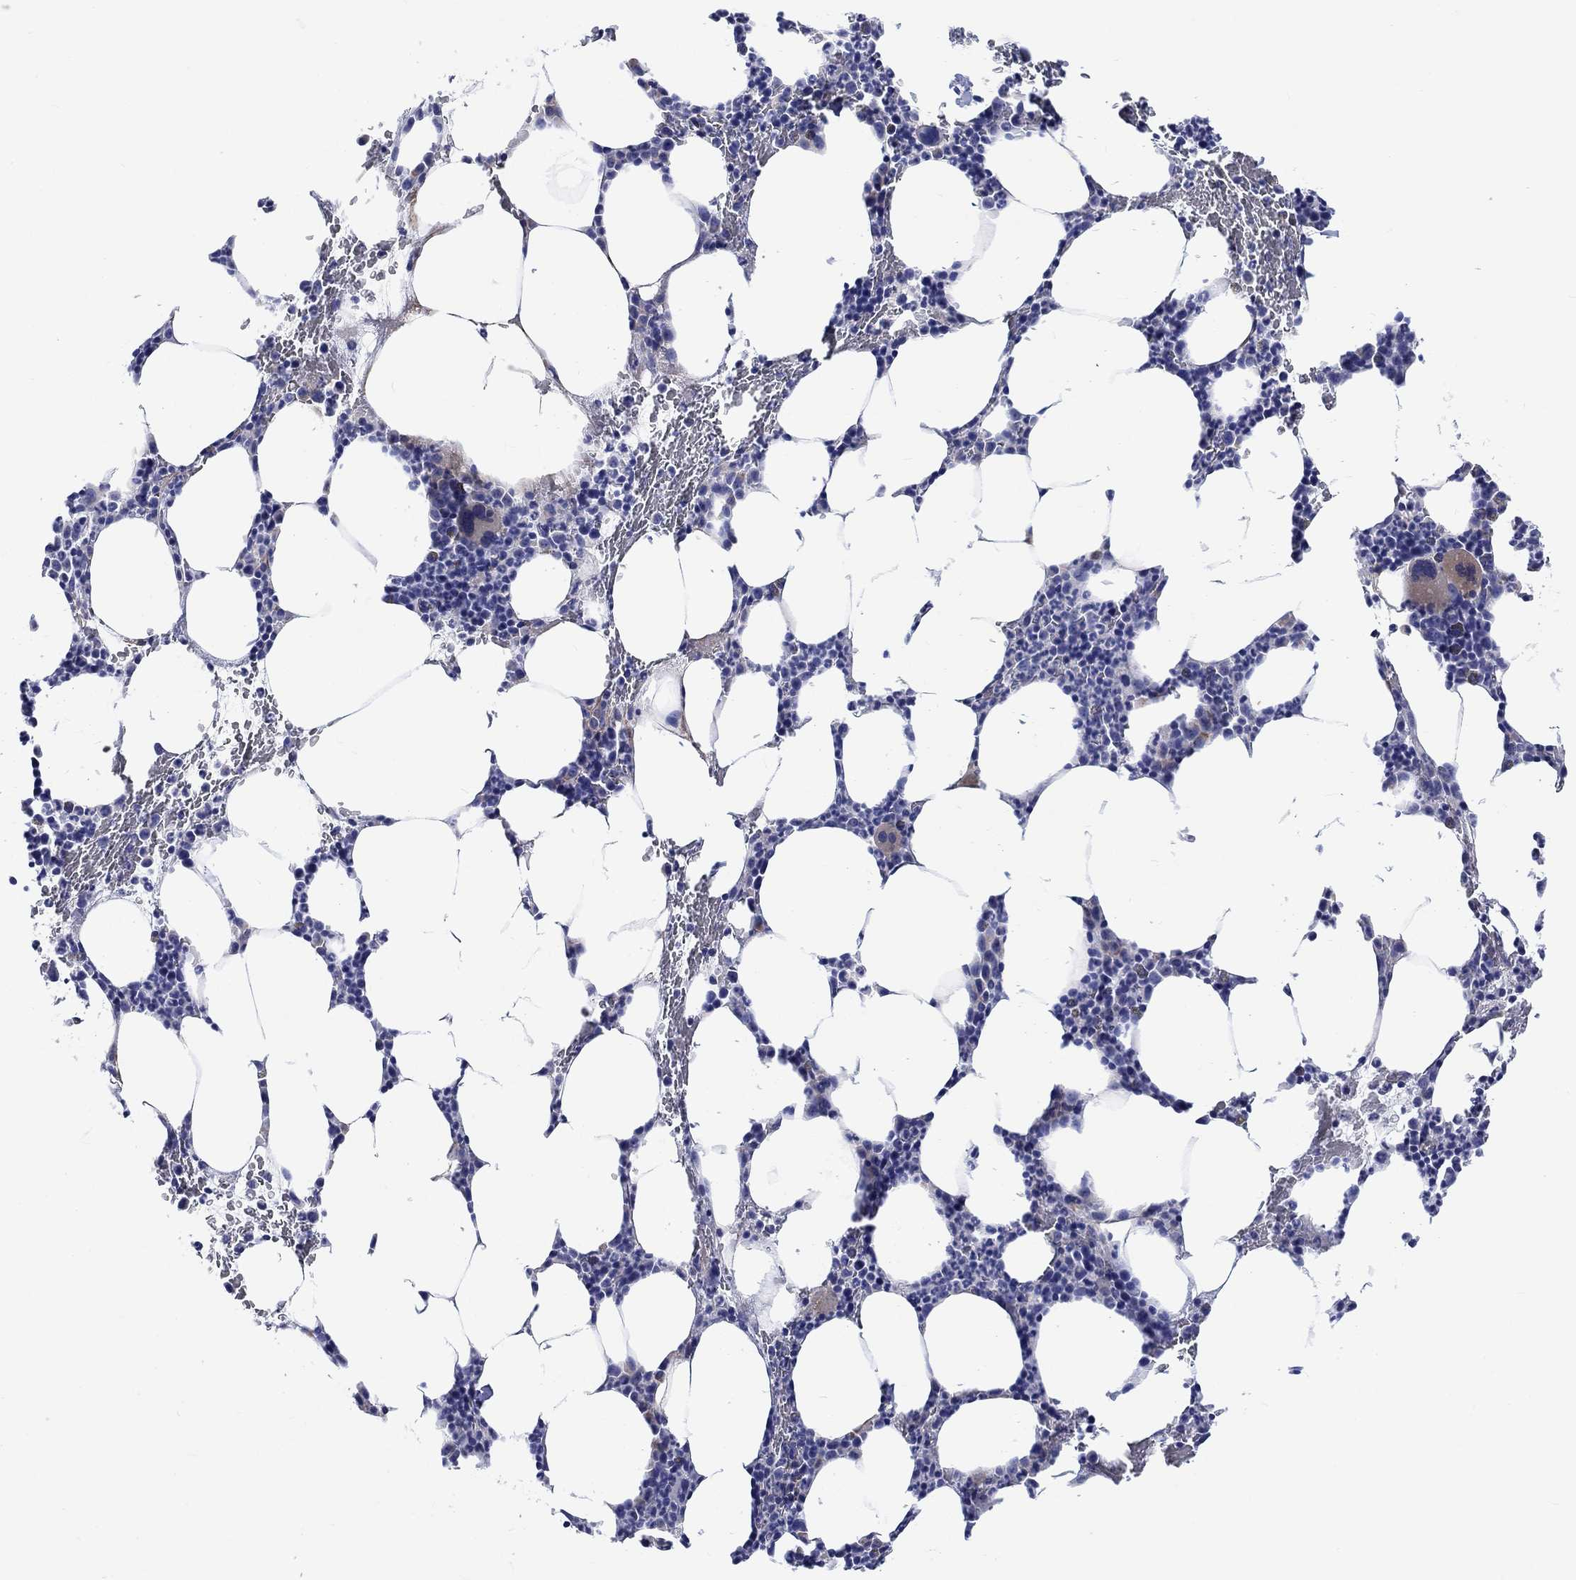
{"staining": {"intensity": "weak", "quantity": "<25%", "location": "cytoplasmic/membranous"}, "tissue": "bone marrow", "cell_type": "Hematopoietic cells", "image_type": "normal", "snomed": [{"axis": "morphology", "description": "Normal tissue, NOS"}, {"axis": "topography", "description": "Bone marrow"}], "caption": "An immunohistochemistry micrograph of unremarkable bone marrow is shown. There is no staining in hematopoietic cells of bone marrow. (Stains: DAB (3,3'-diaminobenzidine) IHC with hematoxylin counter stain, Microscopy: brightfield microscopy at high magnification).", "gene": "CACNG3", "patient": {"sex": "male", "age": 83}}